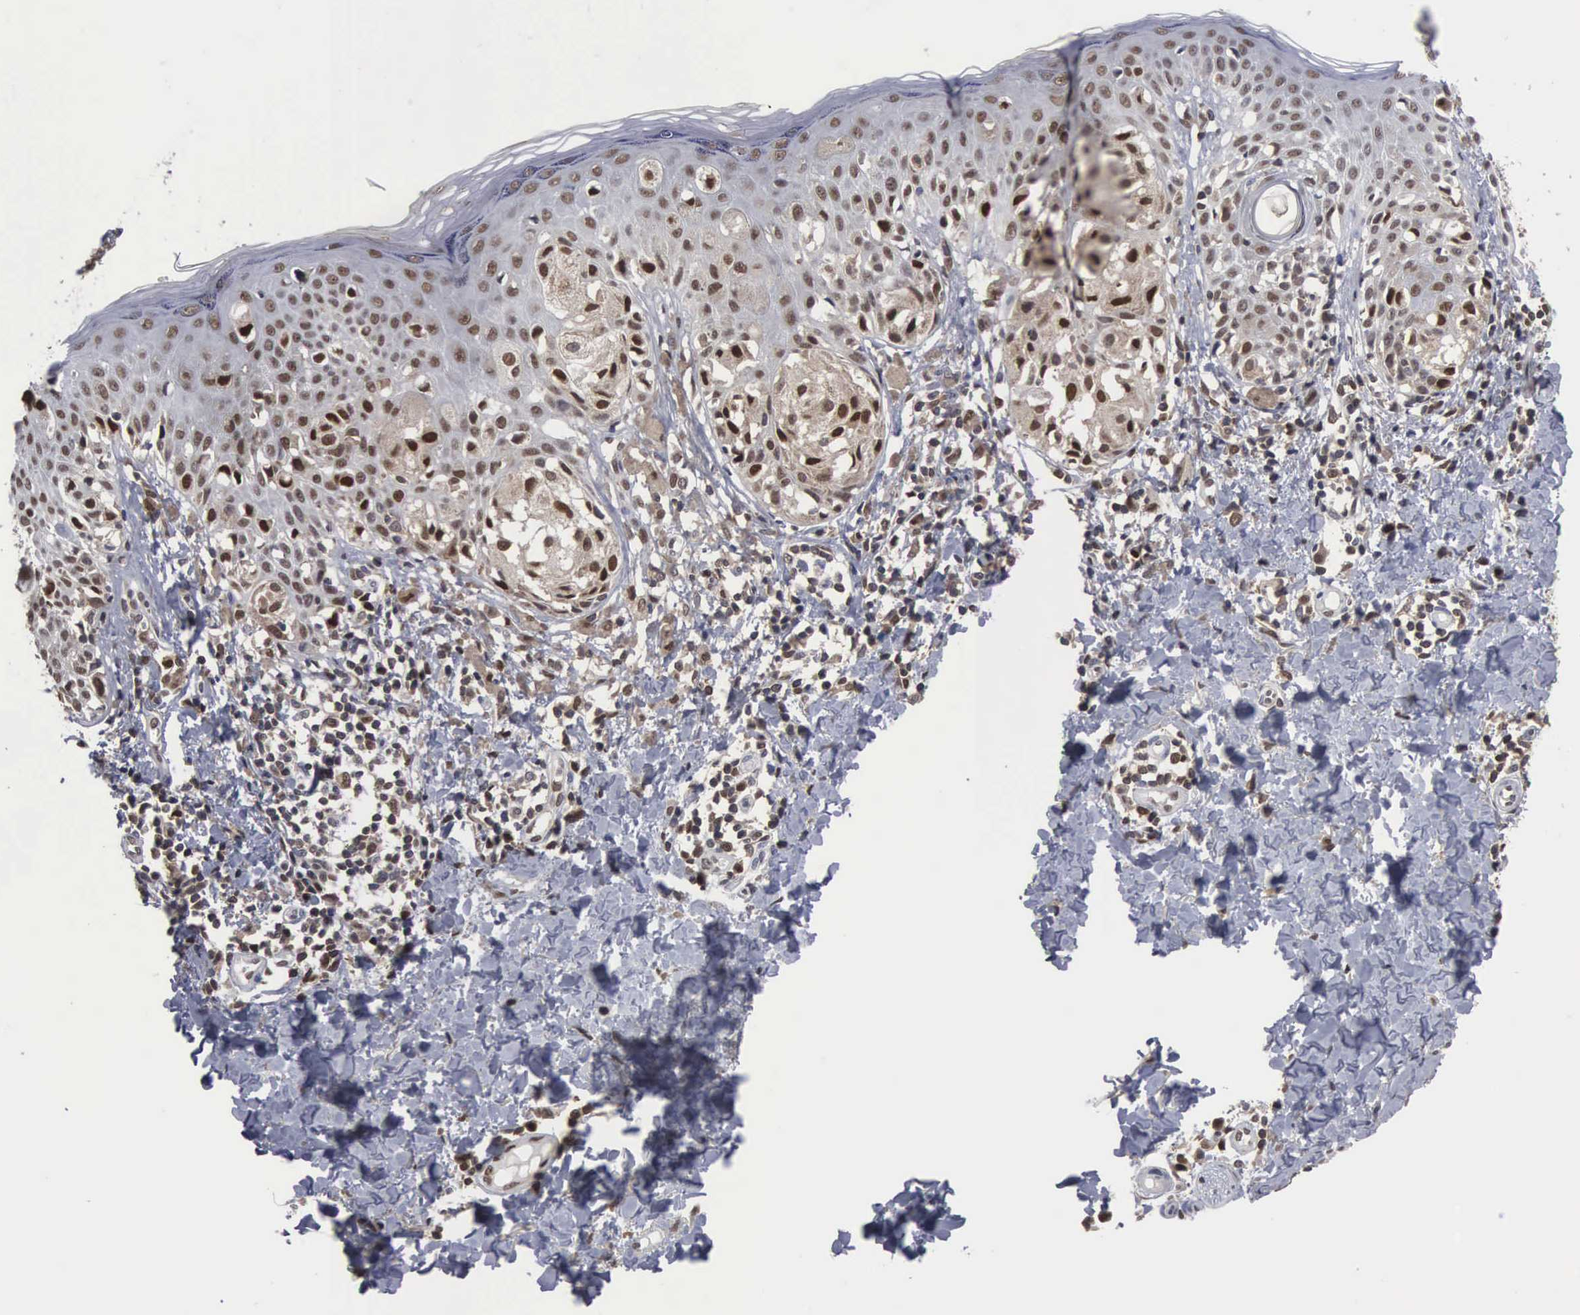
{"staining": {"intensity": "strong", "quantity": ">75%", "location": "nuclear"}, "tissue": "melanoma", "cell_type": "Tumor cells", "image_type": "cancer", "snomed": [{"axis": "morphology", "description": "Malignant melanoma, NOS"}, {"axis": "topography", "description": "Skin"}], "caption": "Human malignant melanoma stained with a brown dye displays strong nuclear positive expression in about >75% of tumor cells.", "gene": "TRMT5", "patient": {"sex": "female", "age": 55}}